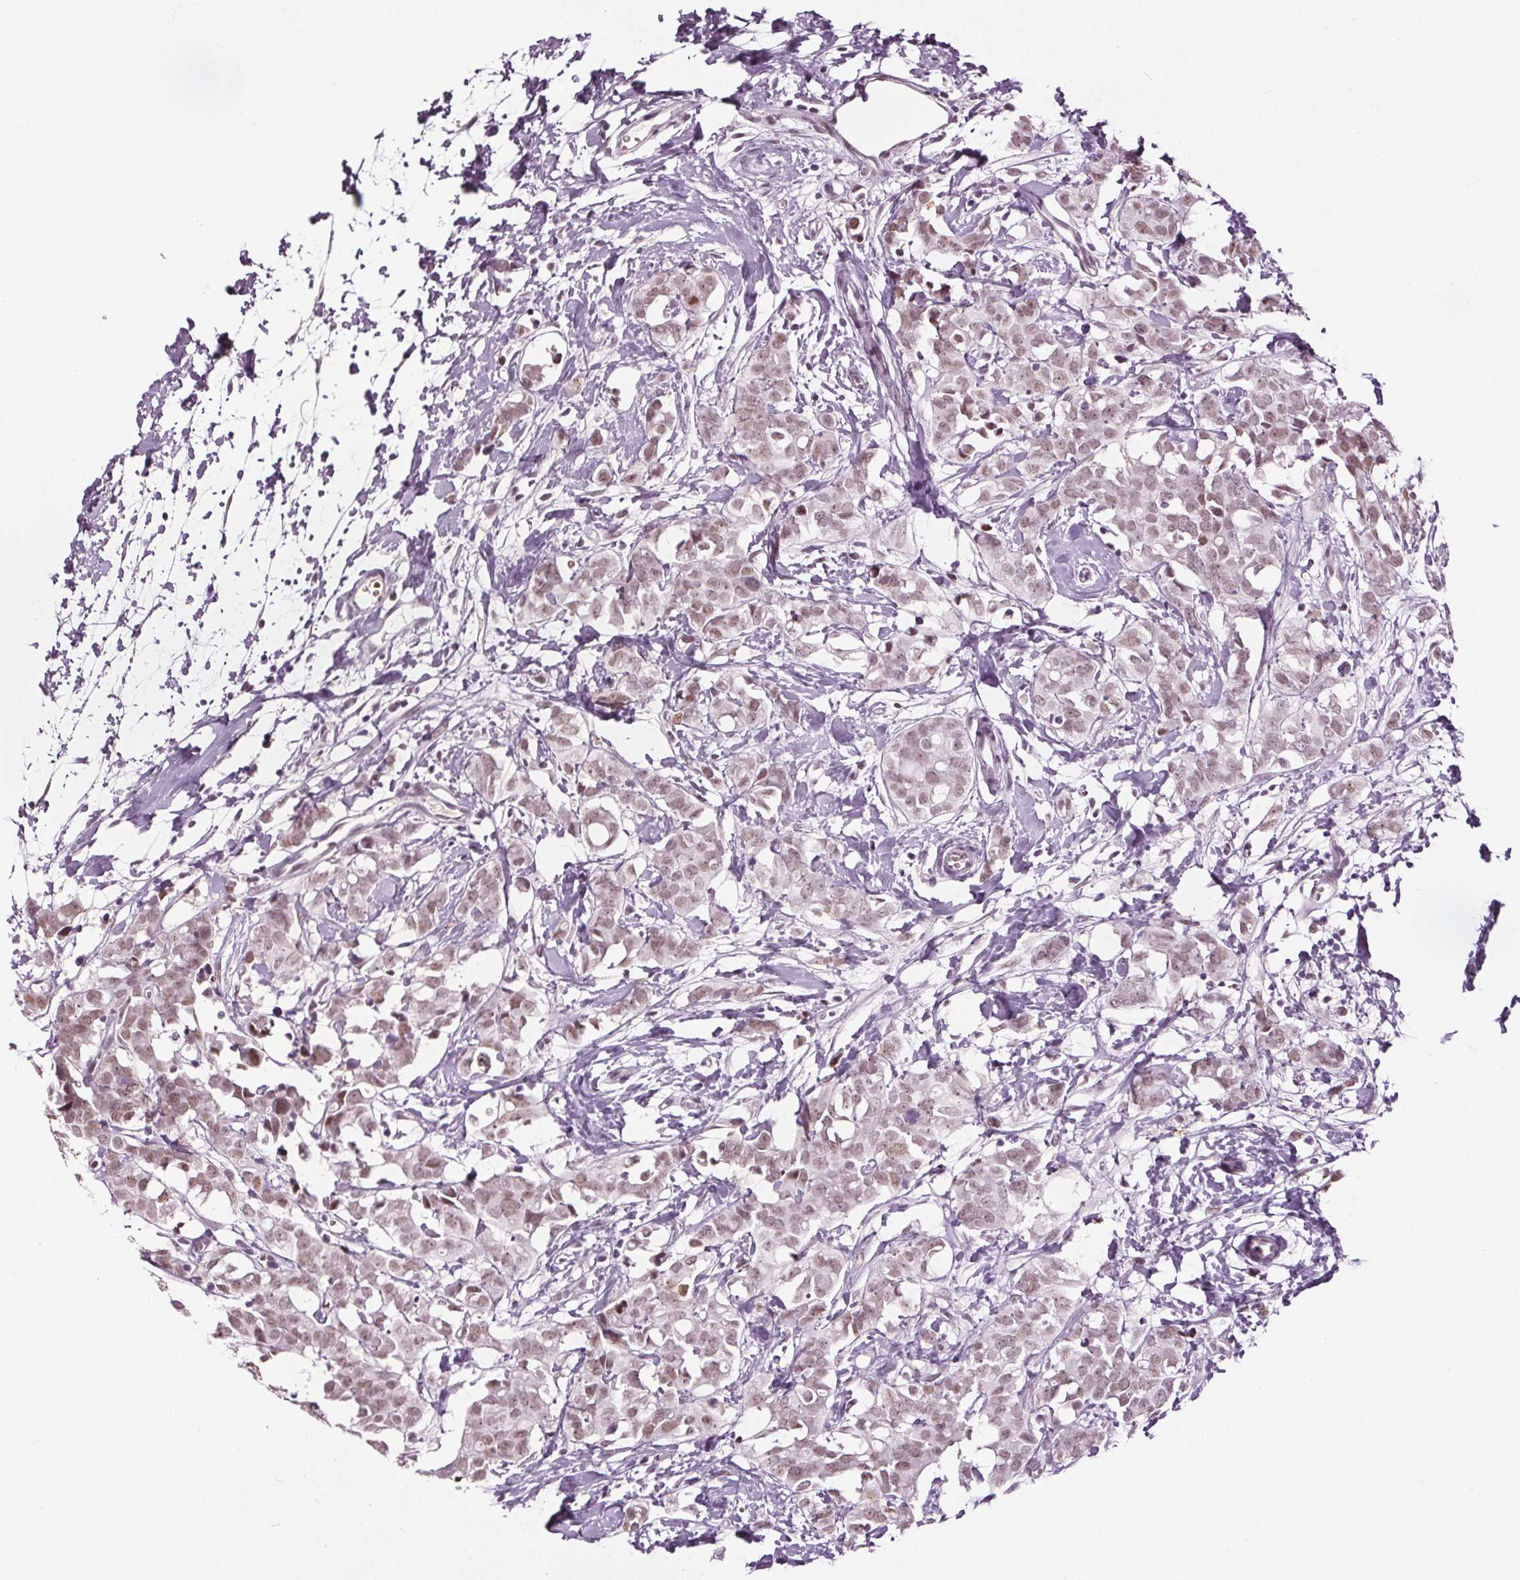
{"staining": {"intensity": "weak", "quantity": ">75%", "location": "nuclear"}, "tissue": "breast cancer", "cell_type": "Tumor cells", "image_type": "cancer", "snomed": [{"axis": "morphology", "description": "Duct carcinoma"}, {"axis": "topography", "description": "Breast"}], "caption": "This is an image of immunohistochemistry staining of intraductal carcinoma (breast), which shows weak staining in the nuclear of tumor cells.", "gene": "IWS1", "patient": {"sex": "female", "age": 40}}